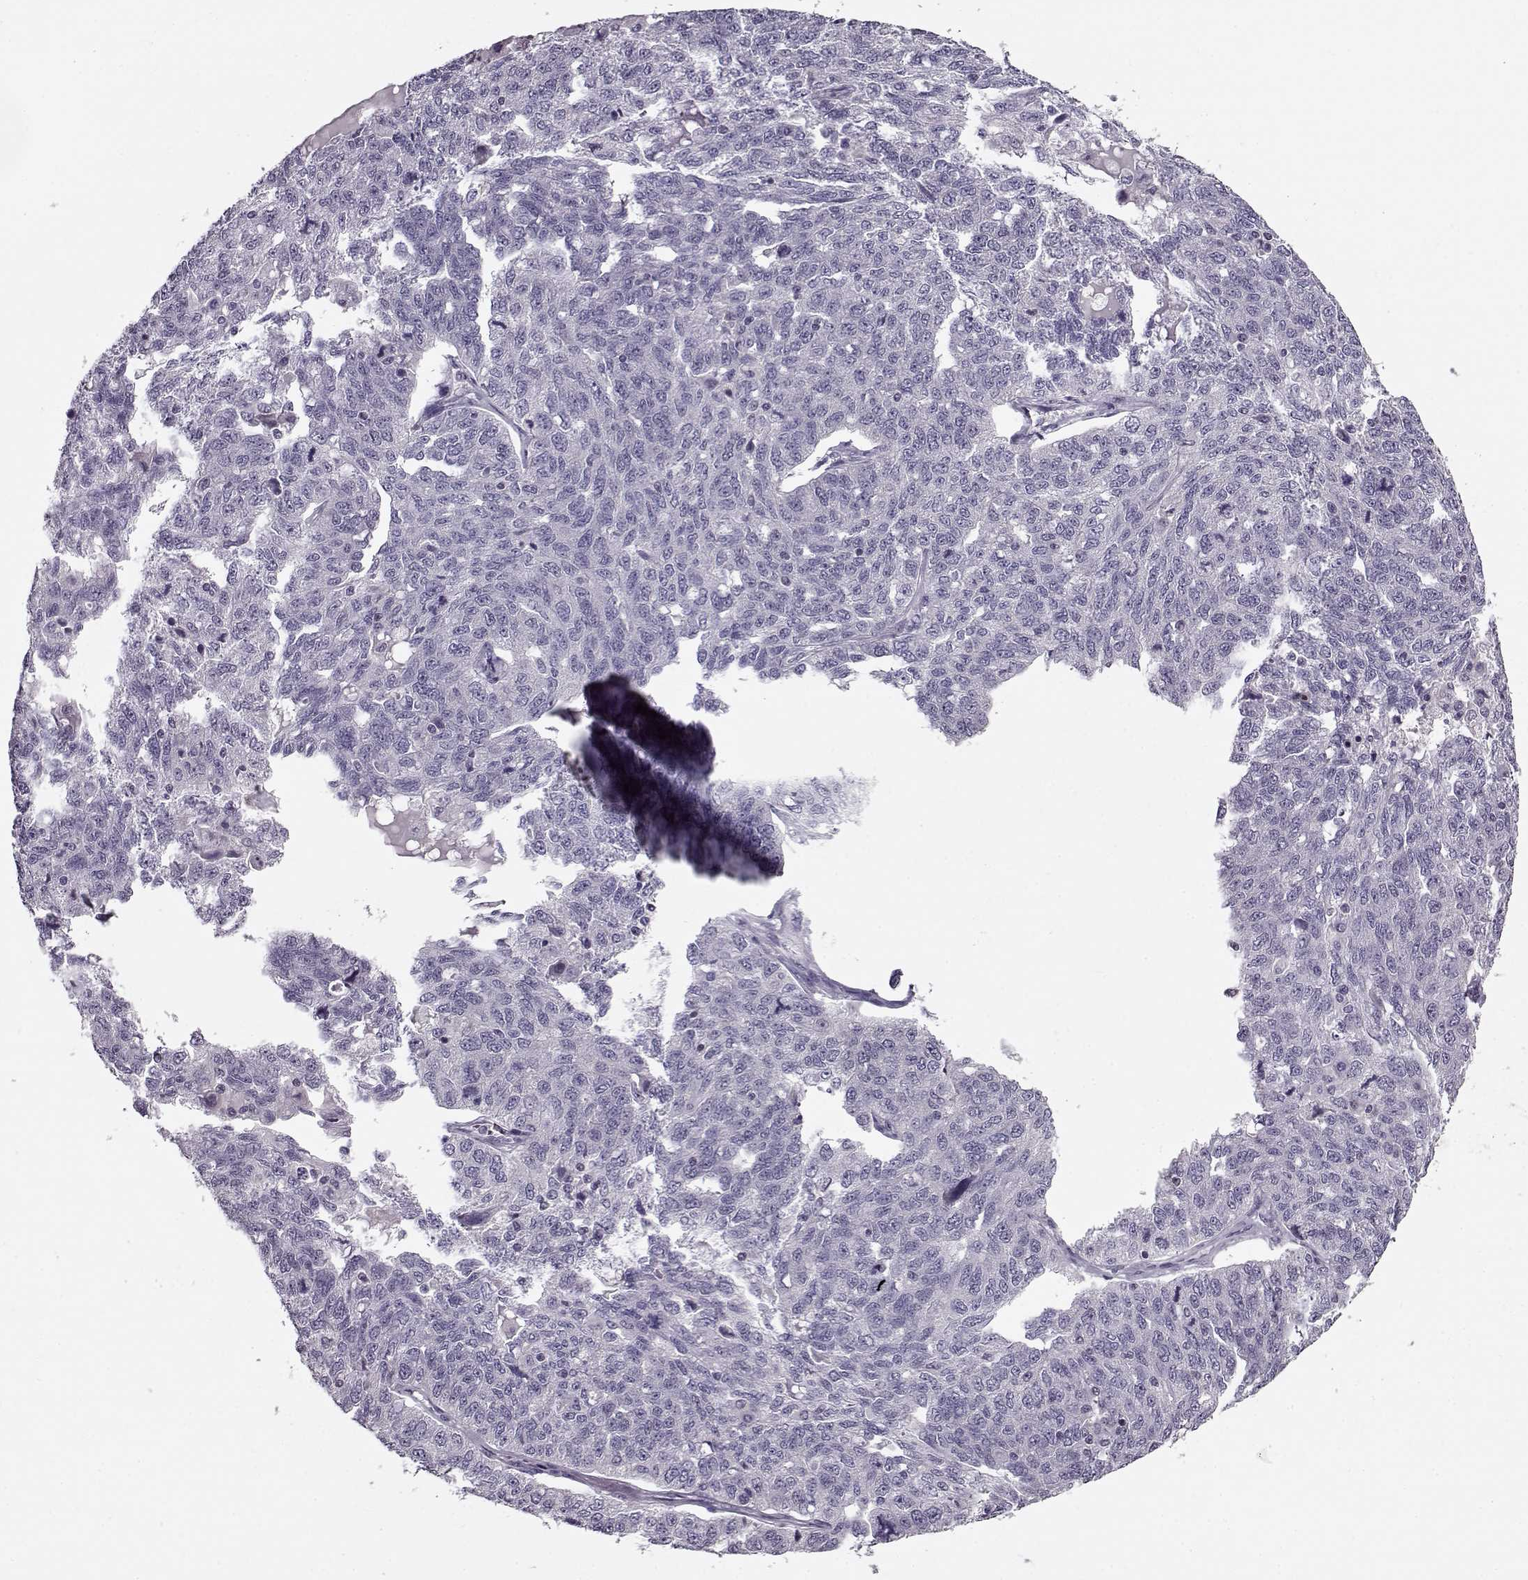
{"staining": {"intensity": "negative", "quantity": "none", "location": "none"}, "tissue": "ovarian cancer", "cell_type": "Tumor cells", "image_type": "cancer", "snomed": [{"axis": "morphology", "description": "Cystadenocarcinoma, serous, NOS"}, {"axis": "topography", "description": "Ovary"}], "caption": "Tumor cells are negative for protein expression in human ovarian cancer (serous cystadenocarcinoma).", "gene": "RP1L1", "patient": {"sex": "female", "age": 71}}